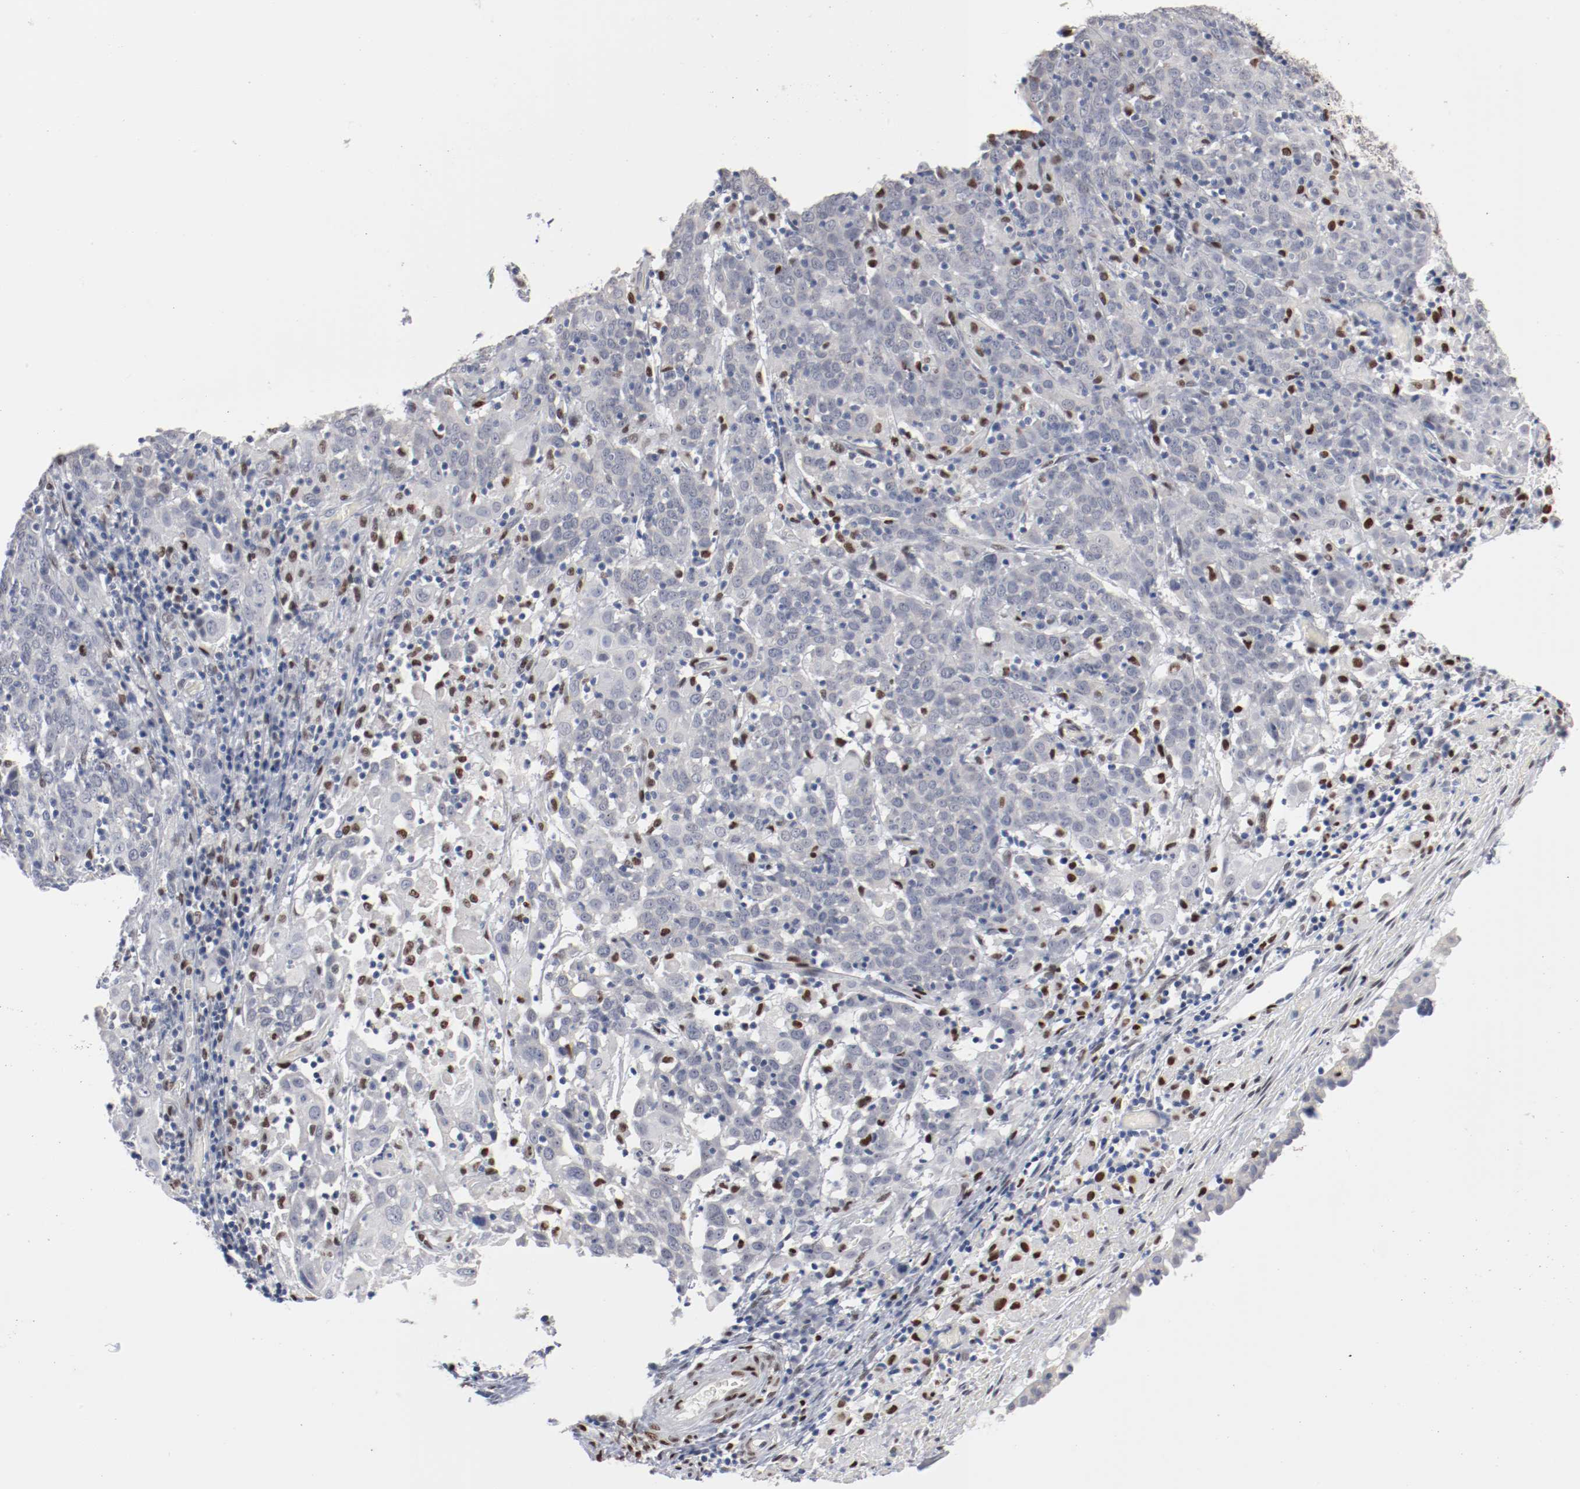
{"staining": {"intensity": "negative", "quantity": "none", "location": "none"}, "tissue": "cervical cancer", "cell_type": "Tumor cells", "image_type": "cancer", "snomed": [{"axis": "morphology", "description": "Normal tissue, NOS"}, {"axis": "morphology", "description": "Squamous cell carcinoma, NOS"}, {"axis": "topography", "description": "Cervix"}], "caption": "Squamous cell carcinoma (cervical) was stained to show a protein in brown. There is no significant staining in tumor cells. Brightfield microscopy of immunohistochemistry stained with DAB (3,3'-diaminobenzidine) (brown) and hematoxylin (blue), captured at high magnification.", "gene": "ZEB2", "patient": {"sex": "female", "age": 67}}